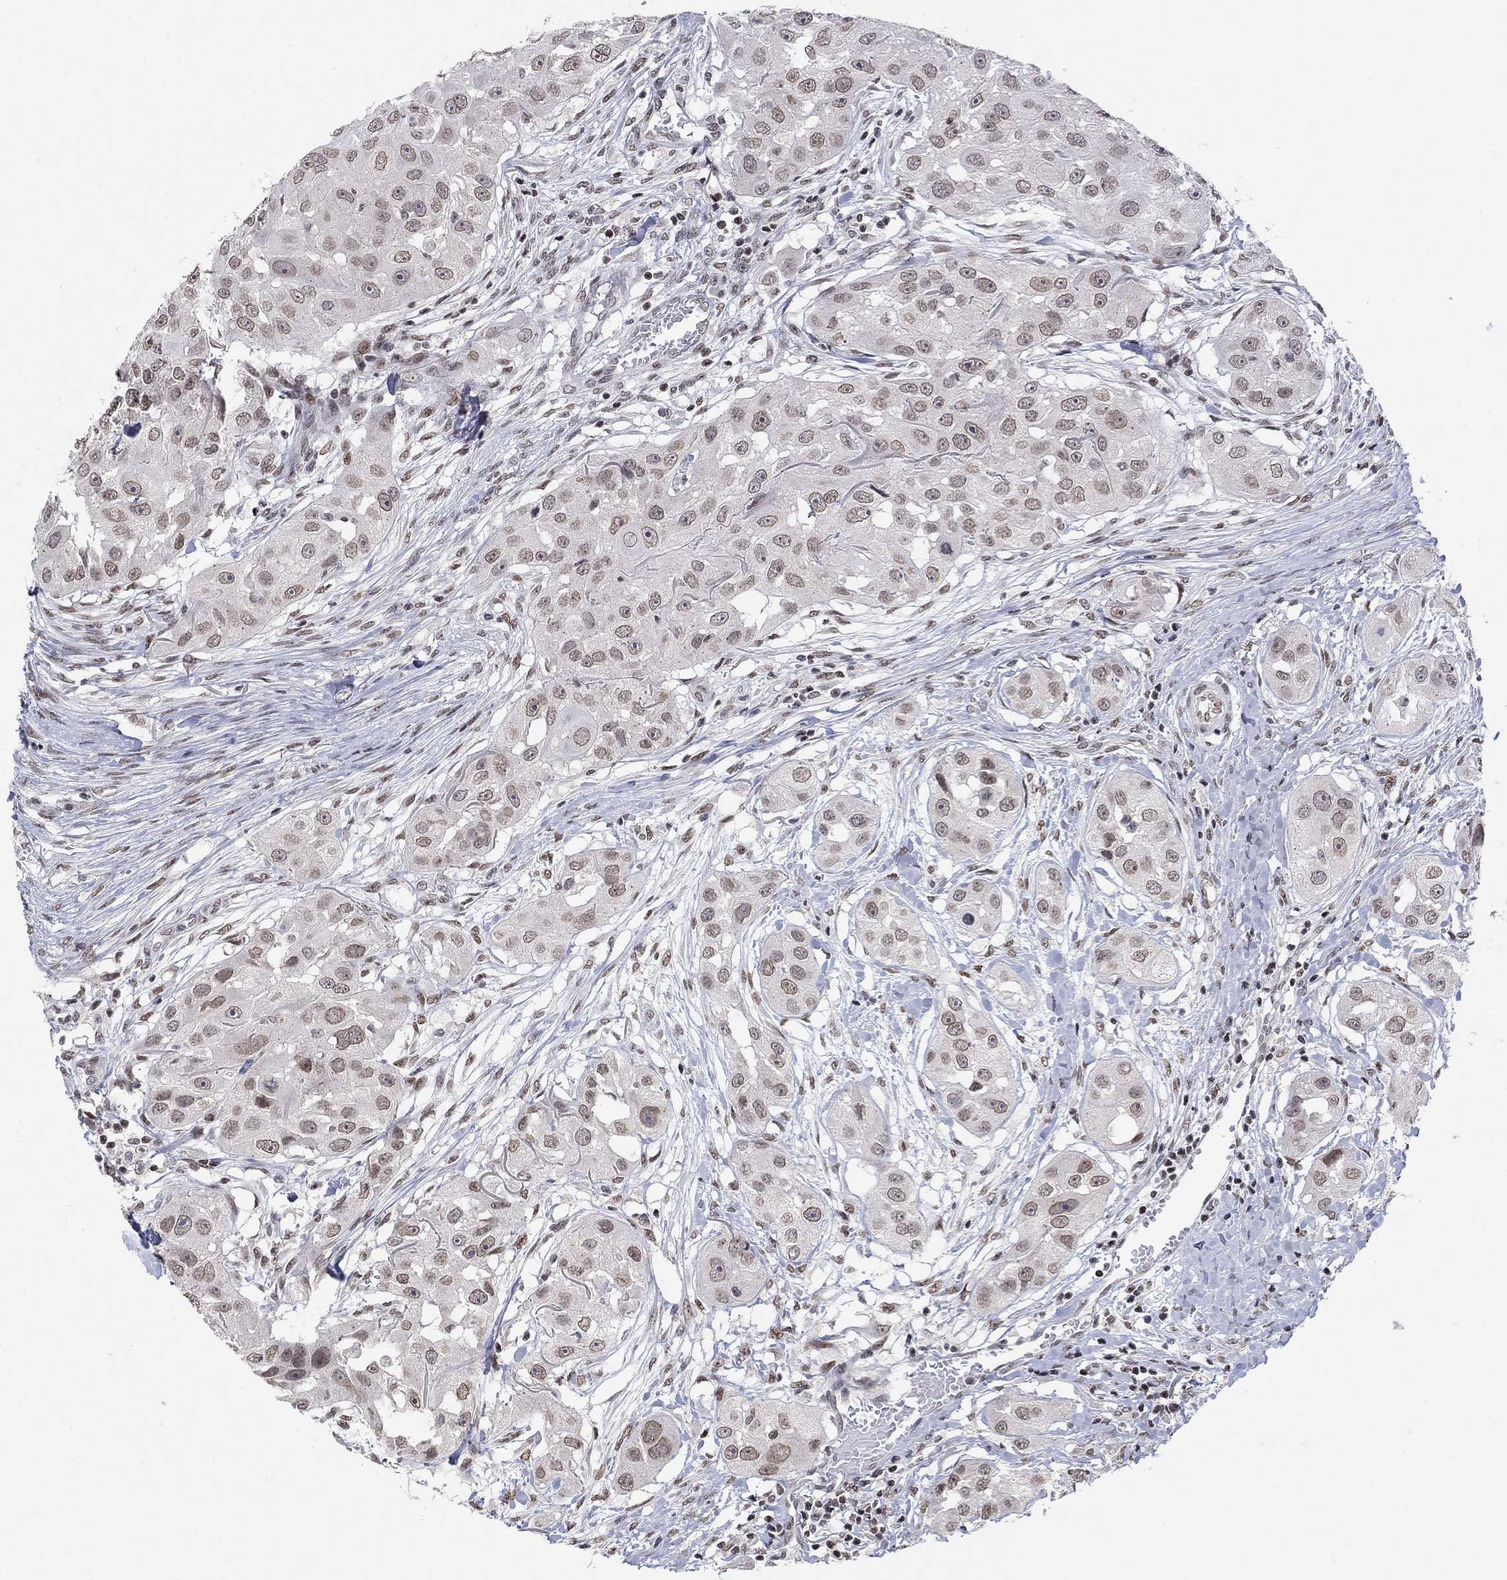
{"staining": {"intensity": "weak", "quantity": "<25%", "location": "nuclear"}, "tissue": "head and neck cancer", "cell_type": "Tumor cells", "image_type": "cancer", "snomed": [{"axis": "morphology", "description": "Squamous cell carcinoma, NOS"}, {"axis": "topography", "description": "Head-Neck"}], "caption": "IHC photomicrograph of human head and neck cancer stained for a protein (brown), which shows no expression in tumor cells.", "gene": "KLF12", "patient": {"sex": "male", "age": 51}}